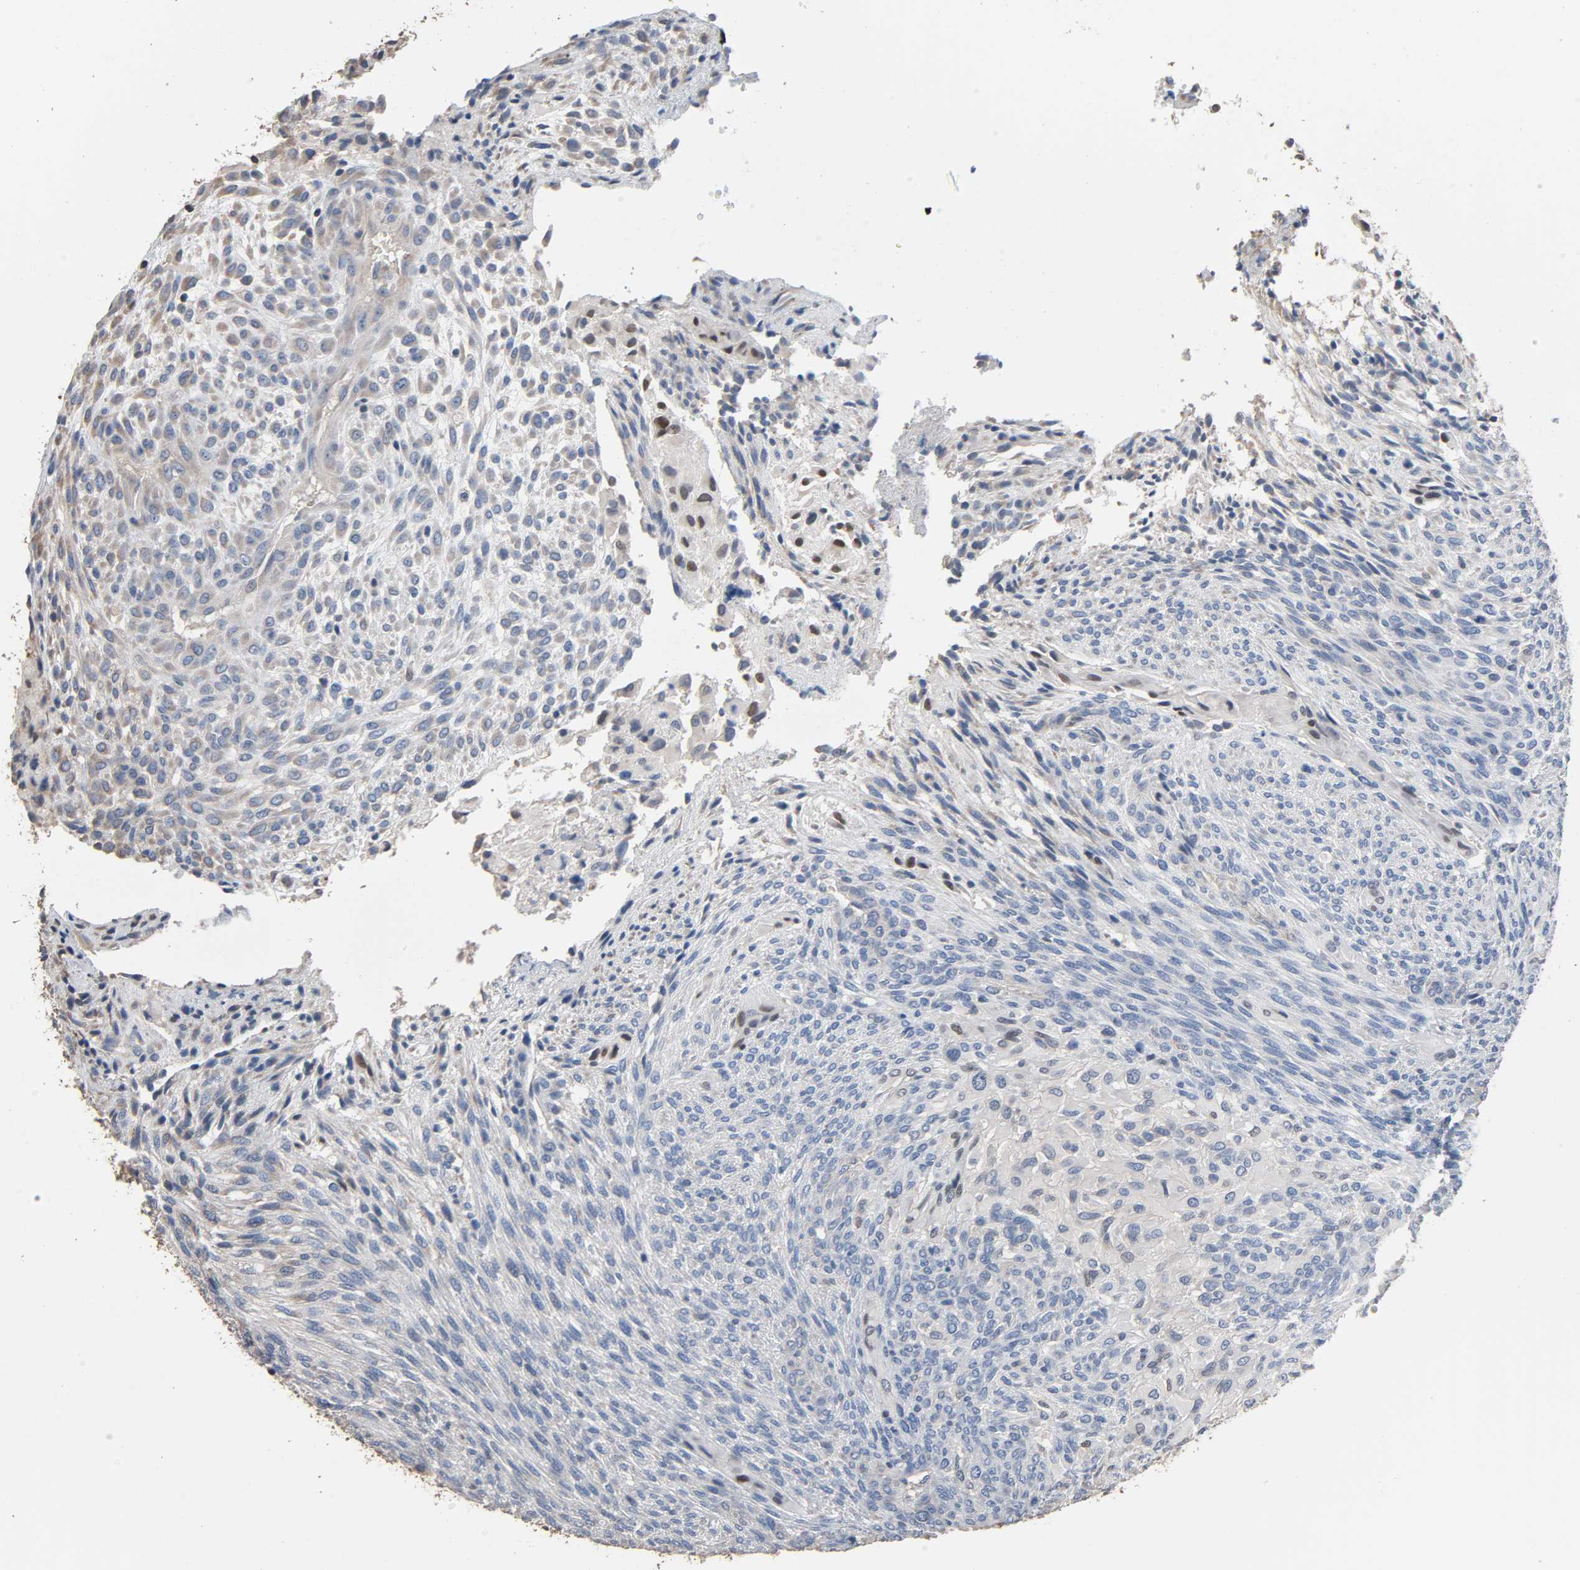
{"staining": {"intensity": "moderate", "quantity": "<25%", "location": "nuclear"}, "tissue": "glioma", "cell_type": "Tumor cells", "image_type": "cancer", "snomed": [{"axis": "morphology", "description": "Glioma, malignant, High grade"}, {"axis": "topography", "description": "Cerebral cortex"}], "caption": "Glioma stained for a protein (brown) displays moderate nuclear positive expression in about <25% of tumor cells.", "gene": "SOX6", "patient": {"sex": "female", "age": 55}}